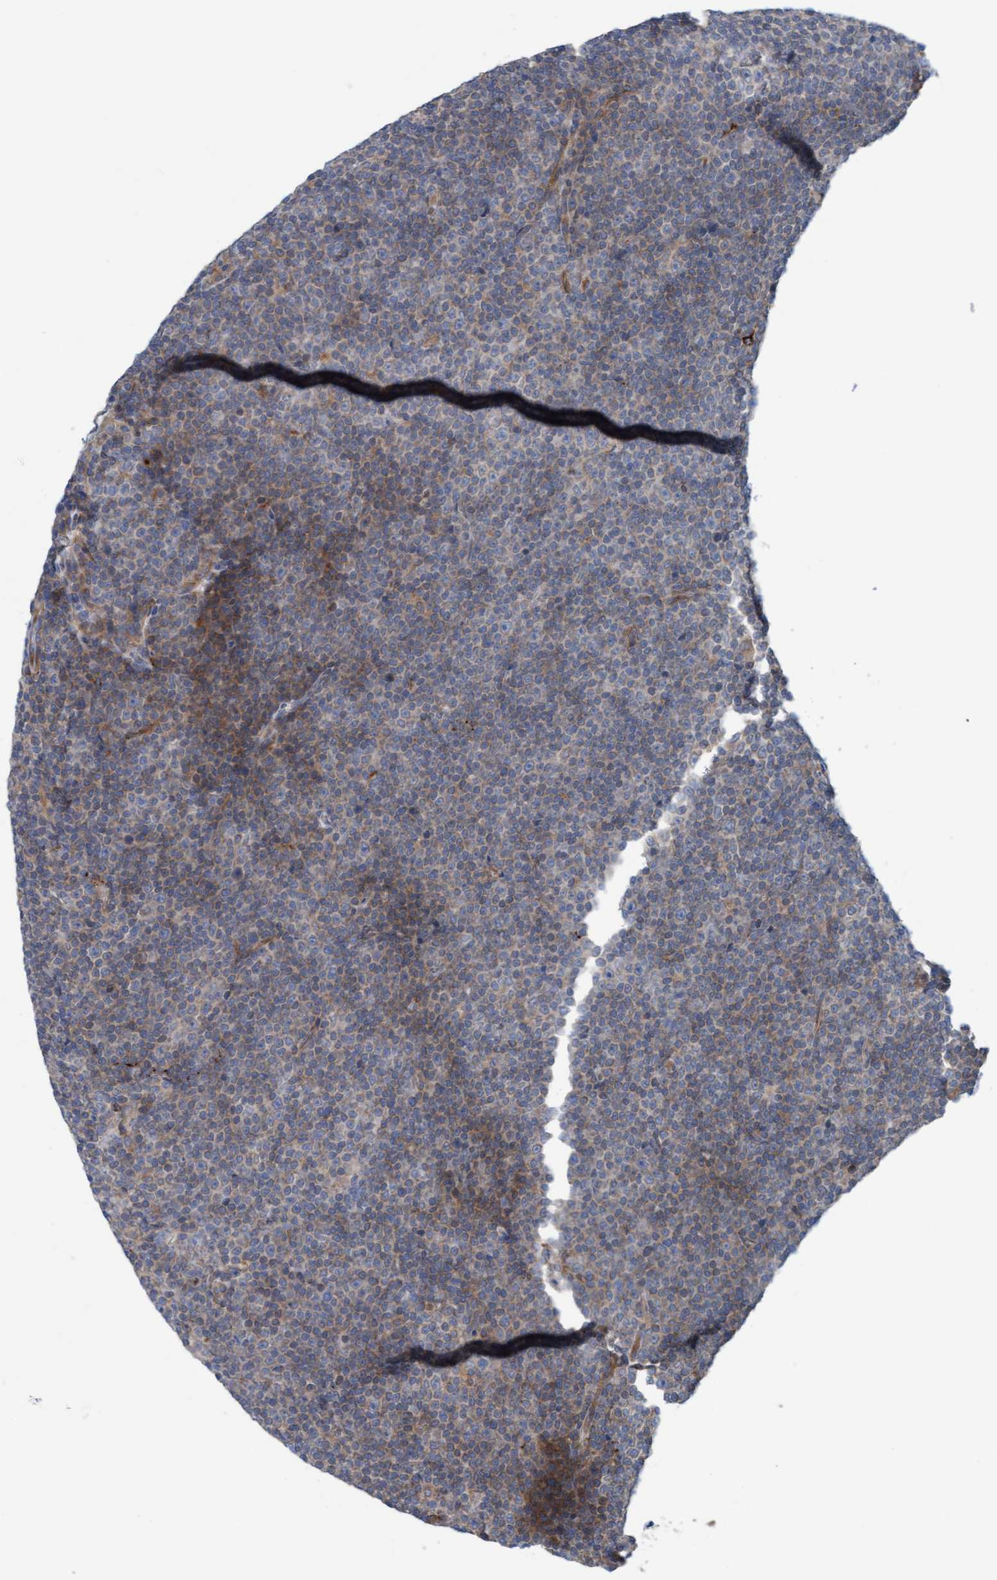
{"staining": {"intensity": "weak", "quantity": "25%-75%", "location": "cytoplasmic/membranous"}, "tissue": "lymphoma", "cell_type": "Tumor cells", "image_type": "cancer", "snomed": [{"axis": "morphology", "description": "Malignant lymphoma, non-Hodgkin's type, Low grade"}, {"axis": "topography", "description": "Lymph node"}], "caption": "A brown stain labels weak cytoplasmic/membranous expression of a protein in human malignant lymphoma, non-Hodgkin's type (low-grade) tumor cells. (Stains: DAB (3,3'-diaminobenzidine) in brown, nuclei in blue, Microscopy: brightfield microscopy at high magnification).", "gene": "CDK5RAP3", "patient": {"sex": "female", "age": 67}}